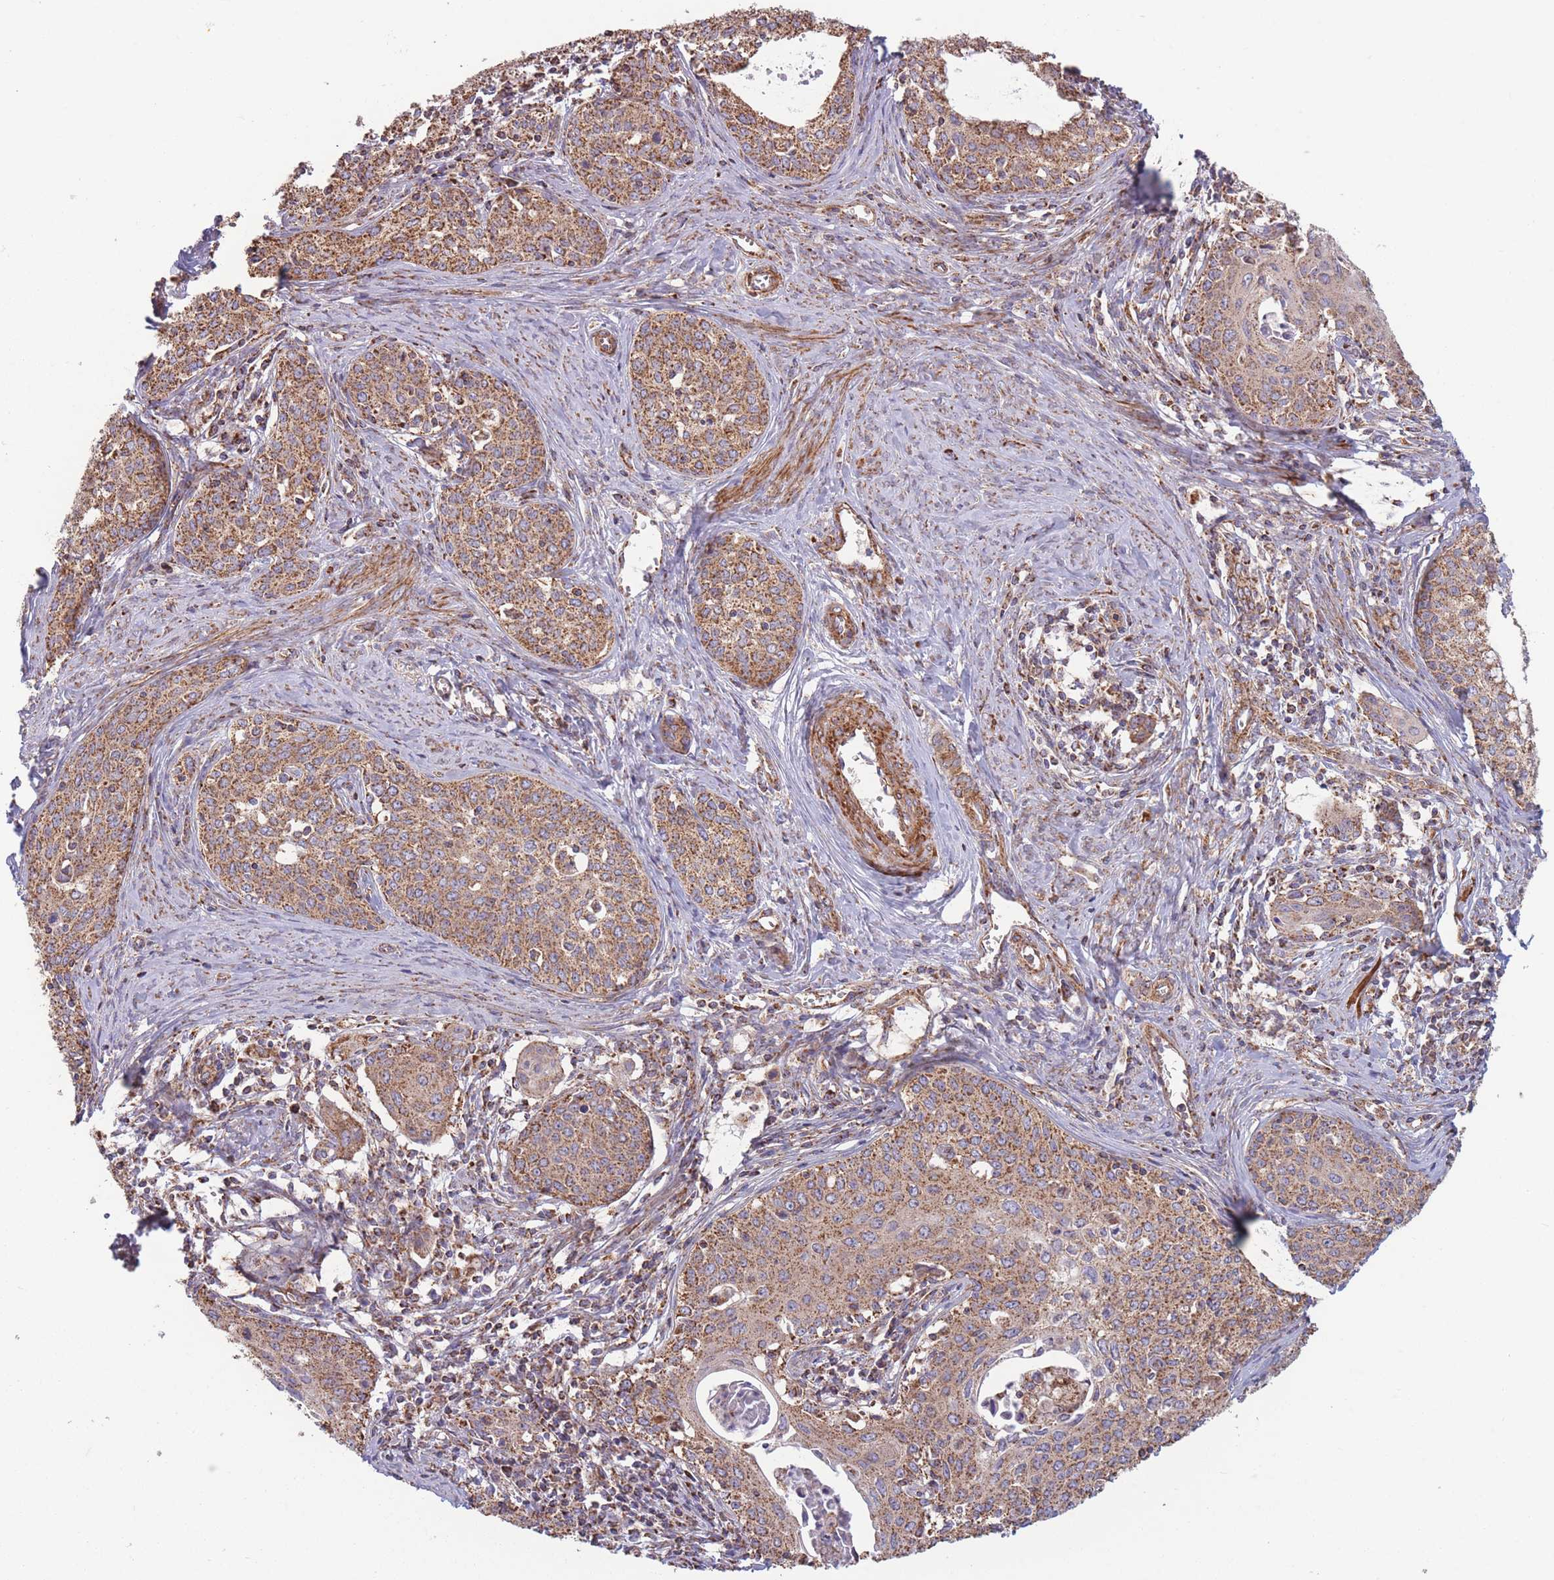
{"staining": {"intensity": "moderate", "quantity": ">75%", "location": "cytoplasmic/membranous"}, "tissue": "cervical cancer", "cell_type": "Tumor cells", "image_type": "cancer", "snomed": [{"axis": "morphology", "description": "Squamous cell carcinoma, NOS"}, {"axis": "morphology", "description": "Adenocarcinoma, NOS"}, {"axis": "topography", "description": "Cervix"}], "caption": "Immunohistochemistry of human cervical cancer (adenocarcinoma) exhibits medium levels of moderate cytoplasmic/membranous staining in about >75% of tumor cells.", "gene": "KIF16B", "patient": {"sex": "female", "age": 52}}